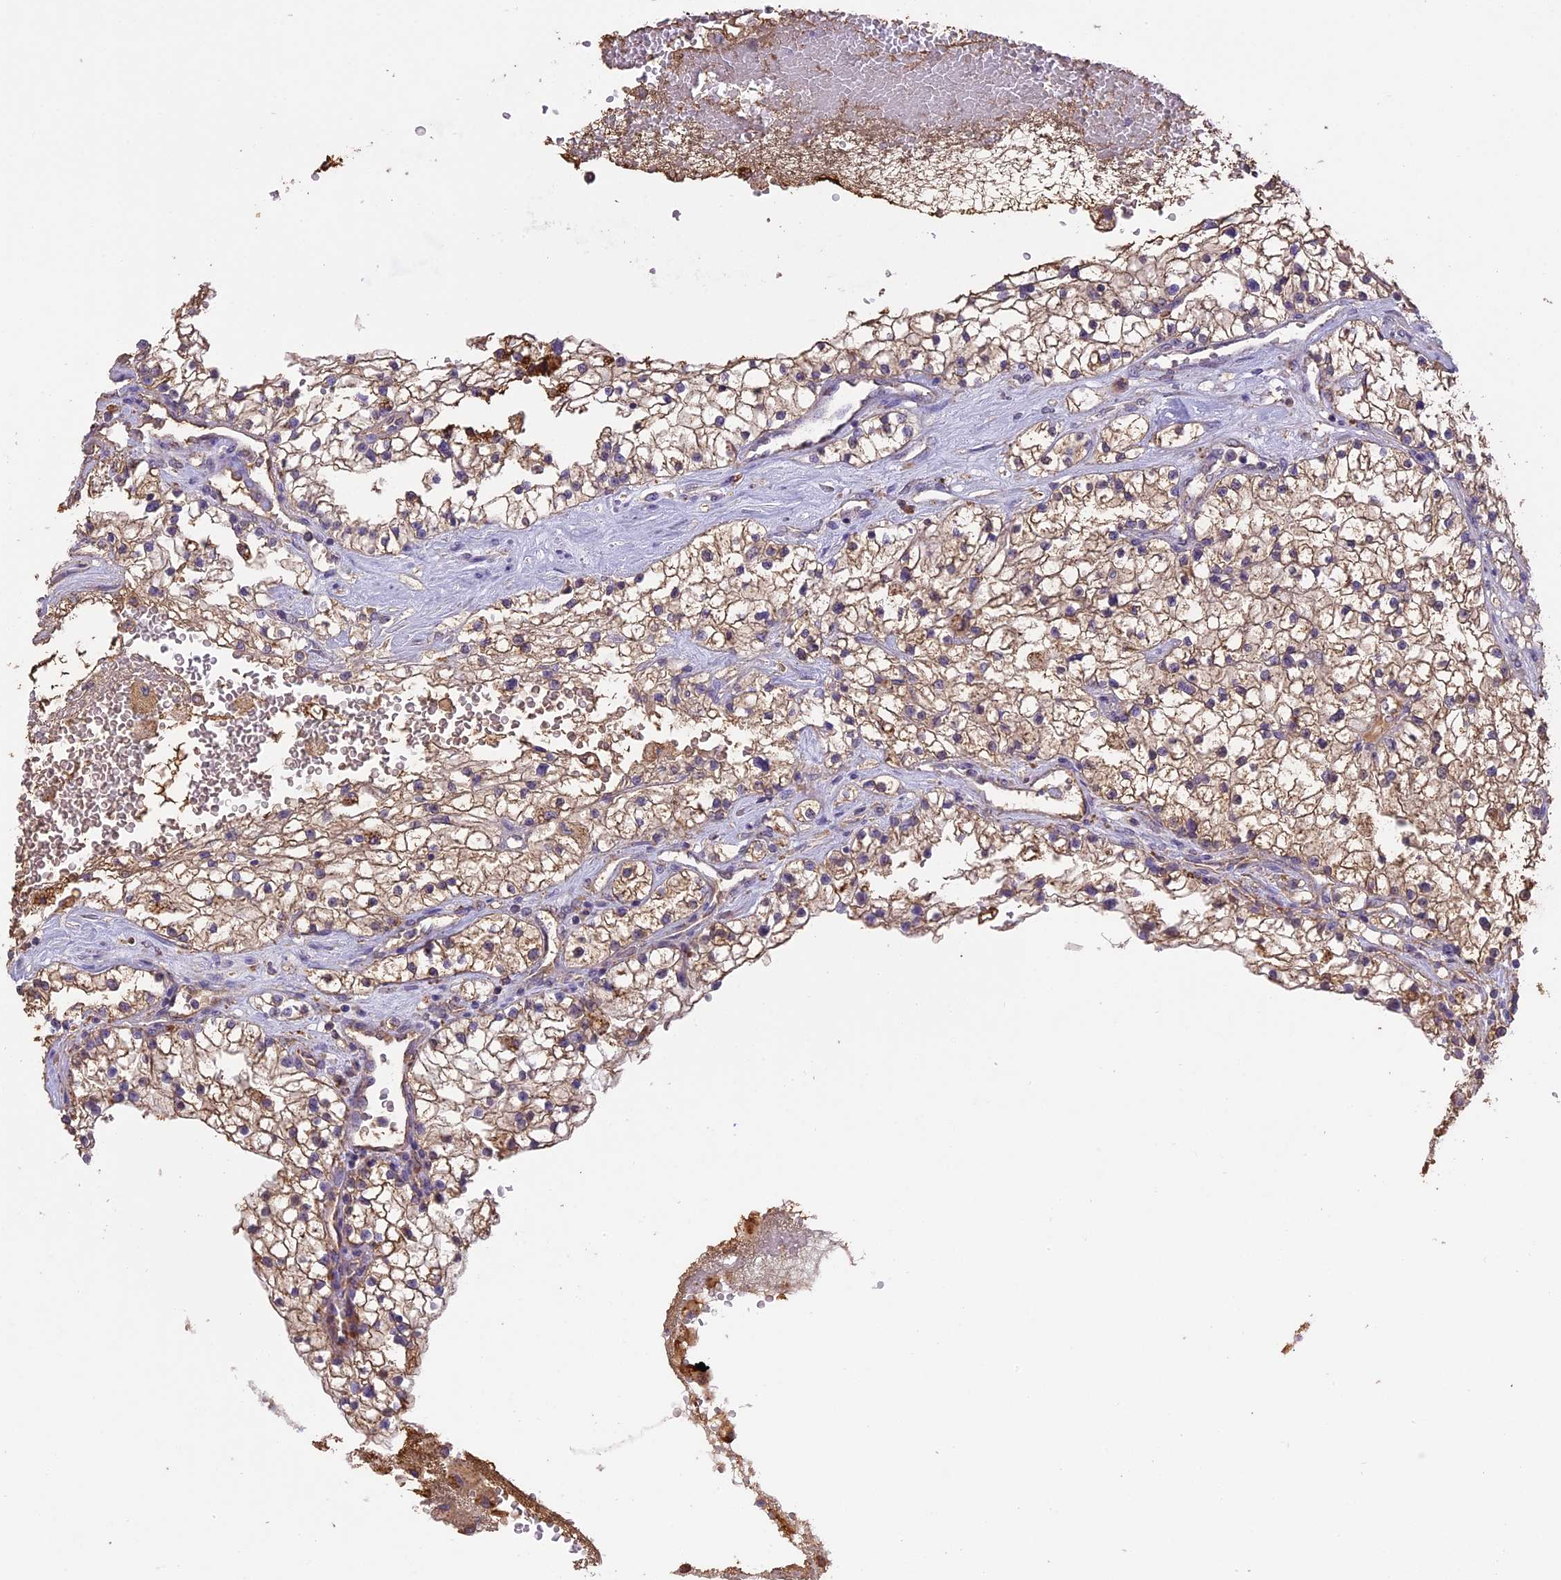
{"staining": {"intensity": "moderate", "quantity": ">75%", "location": "cytoplasmic/membranous"}, "tissue": "renal cancer", "cell_type": "Tumor cells", "image_type": "cancer", "snomed": [{"axis": "morphology", "description": "Normal tissue, NOS"}, {"axis": "morphology", "description": "Adenocarcinoma, NOS"}, {"axis": "topography", "description": "Kidney"}], "caption": "The immunohistochemical stain shows moderate cytoplasmic/membranous staining in tumor cells of renal adenocarcinoma tissue. (DAB (3,3'-diaminobenzidine) IHC with brightfield microscopy, high magnification).", "gene": "ARHGAP19", "patient": {"sex": "male", "age": 68}}